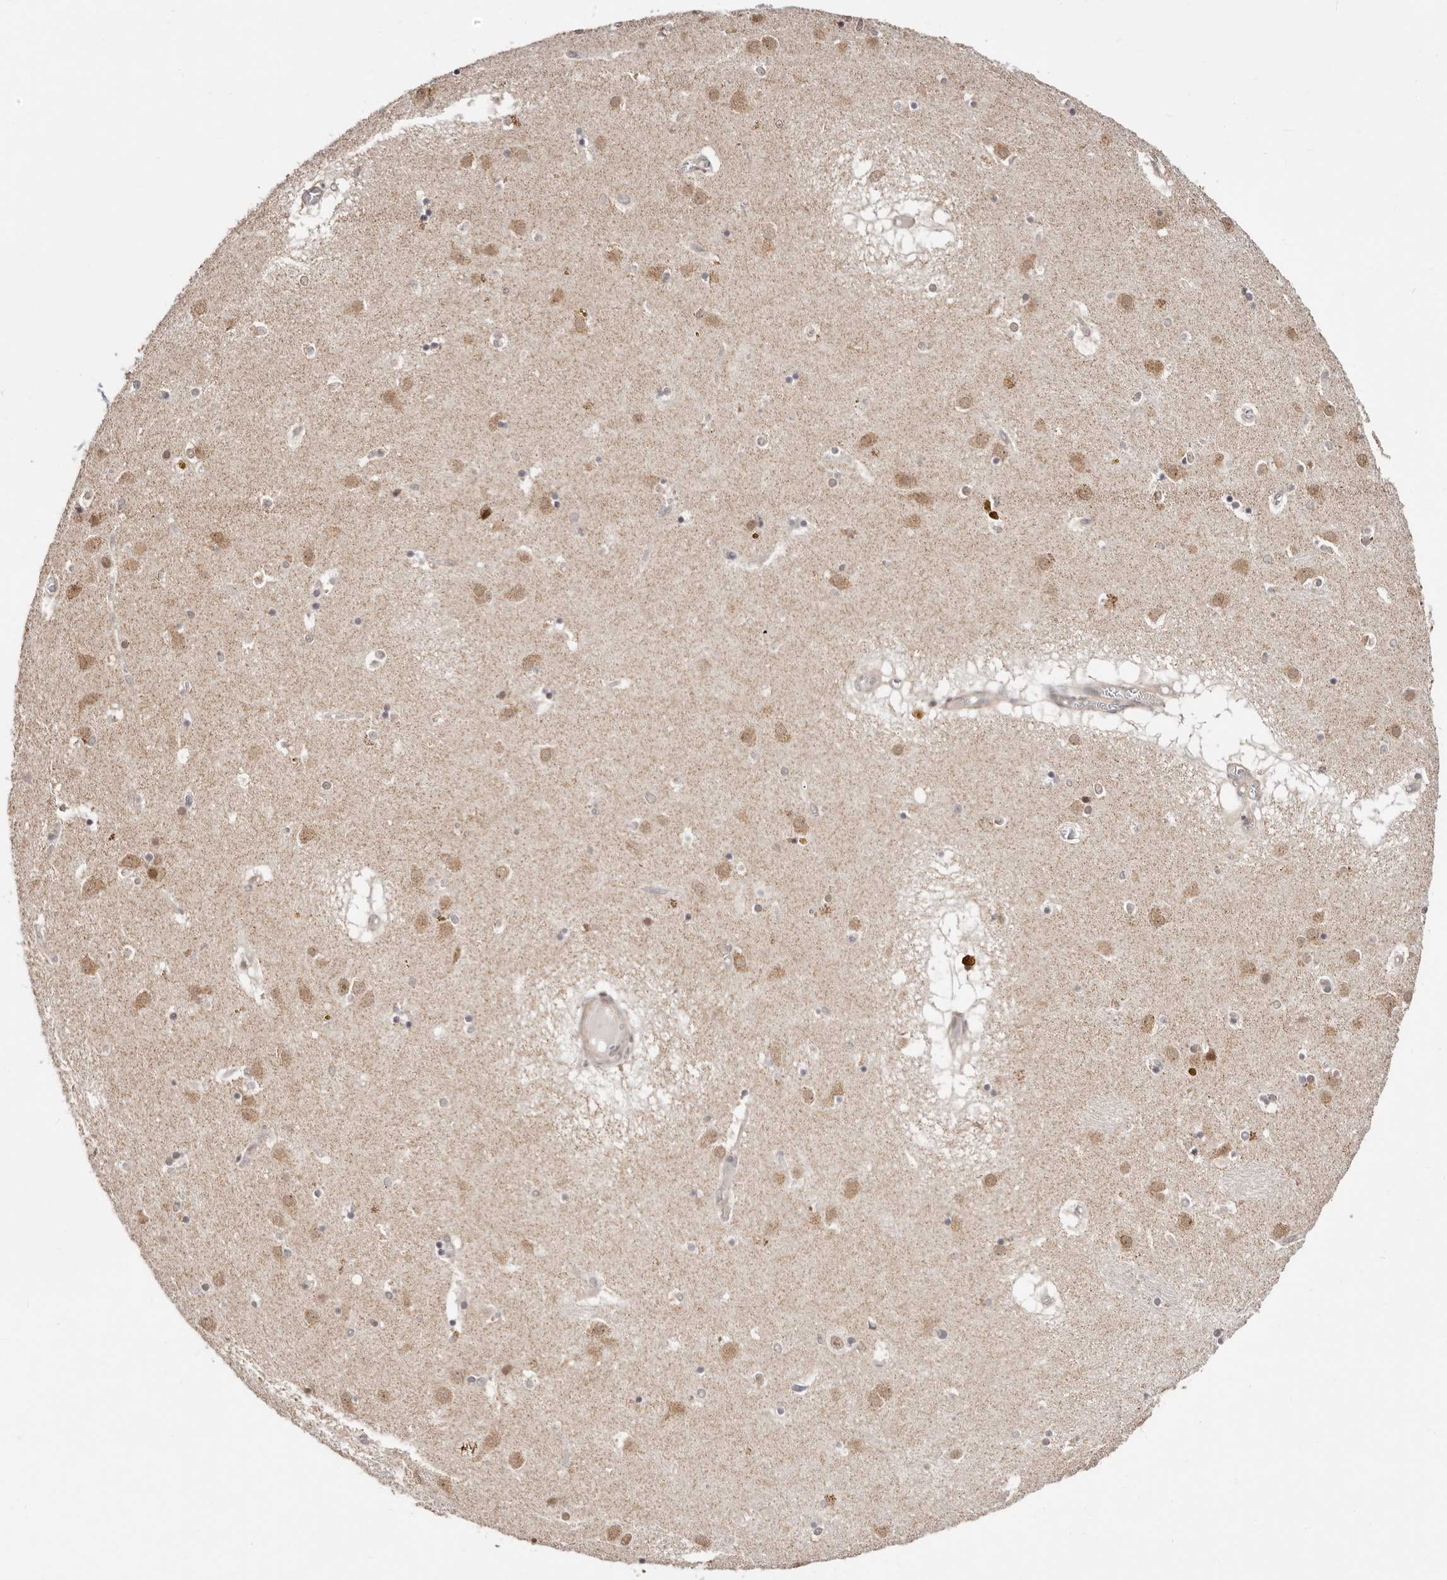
{"staining": {"intensity": "weak", "quantity": "<25%", "location": "cytoplasmic/membranous"}, "tissue": "caudate", "cell_type": "Glial cells", "image_type": "normal", "snomed": [{"axis": "morphology", "description": "Normal tissue, NOS"}, {"axis": "topography", "description": "Lateral ventricle wall"}], "caption": "Normal caudate was stained to show a protein in brown. There is no significant expression in glial cells. Brightfield microscopy of immunohistochemistry stained with DAB (brown) and hematoxylin (blue), captured at high magnification.", "gene": "CTNNBL1", "patient": {"sex": "male", "age": 70}}